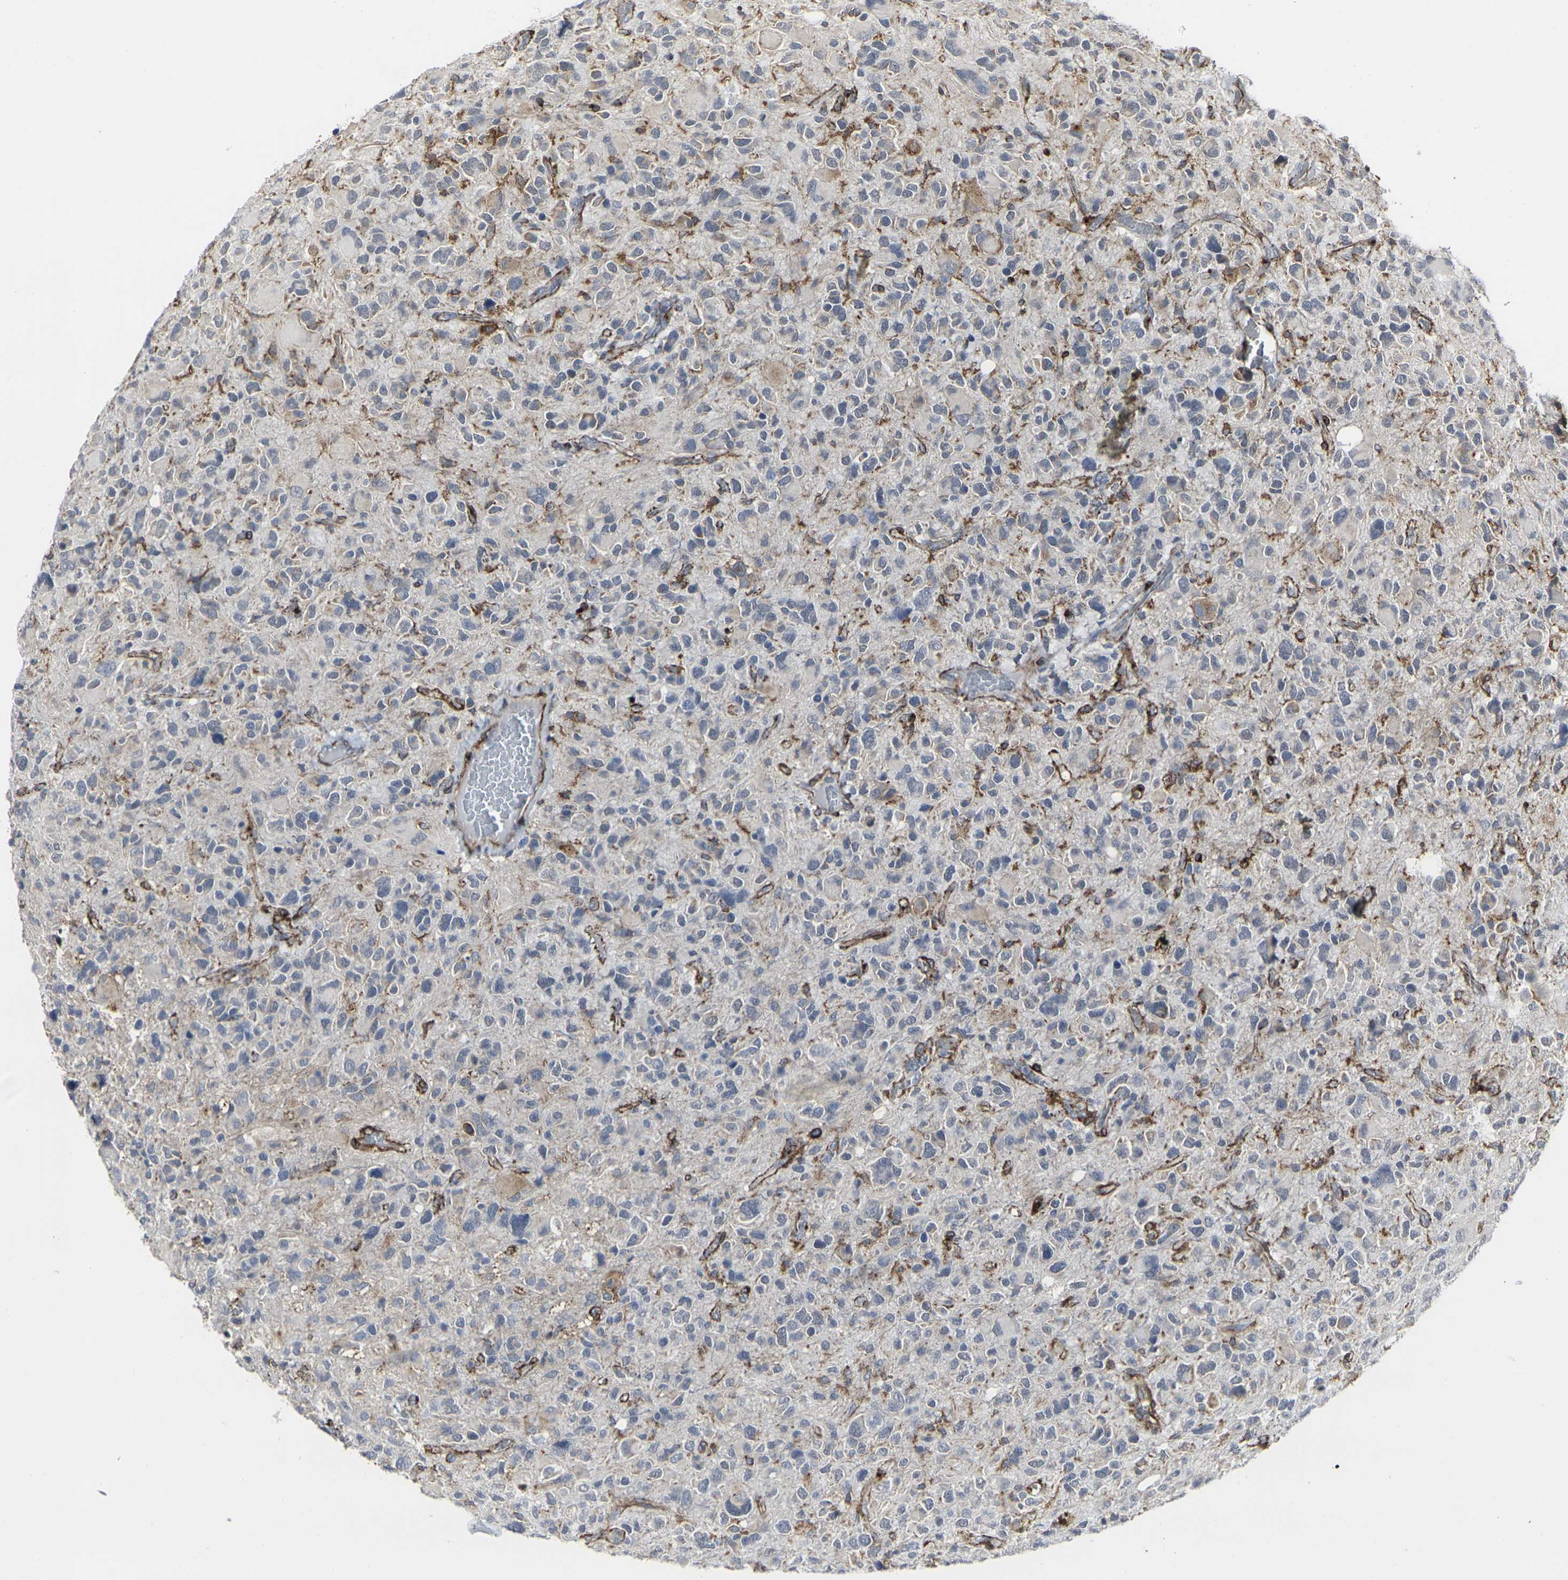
{"staining": {"intensity": "moderate", "quantity": "25%-75%", "location": "cytoplasmic/membranous"}, "tissue": "glioma", "cell_type": "Tumor cells", "image_type": "cancer", "snomed": [{"axis": "morphology", "description": "Glioma, malignant, High grade"}, {"axis": "topography", "description": "Brain"}], "caption": "IHC micrograph of neoplastic tissue: malignant glioma (high-grade) stained using IHC exhibits medium levels of moderate protein expression localized specifically in the cytoplasmic/membranous of tumor cells, appearing as a cytoplasmic/membranous brown color.", "gene": "MYOF", "patient": {"sex": "male", "age": 48}}